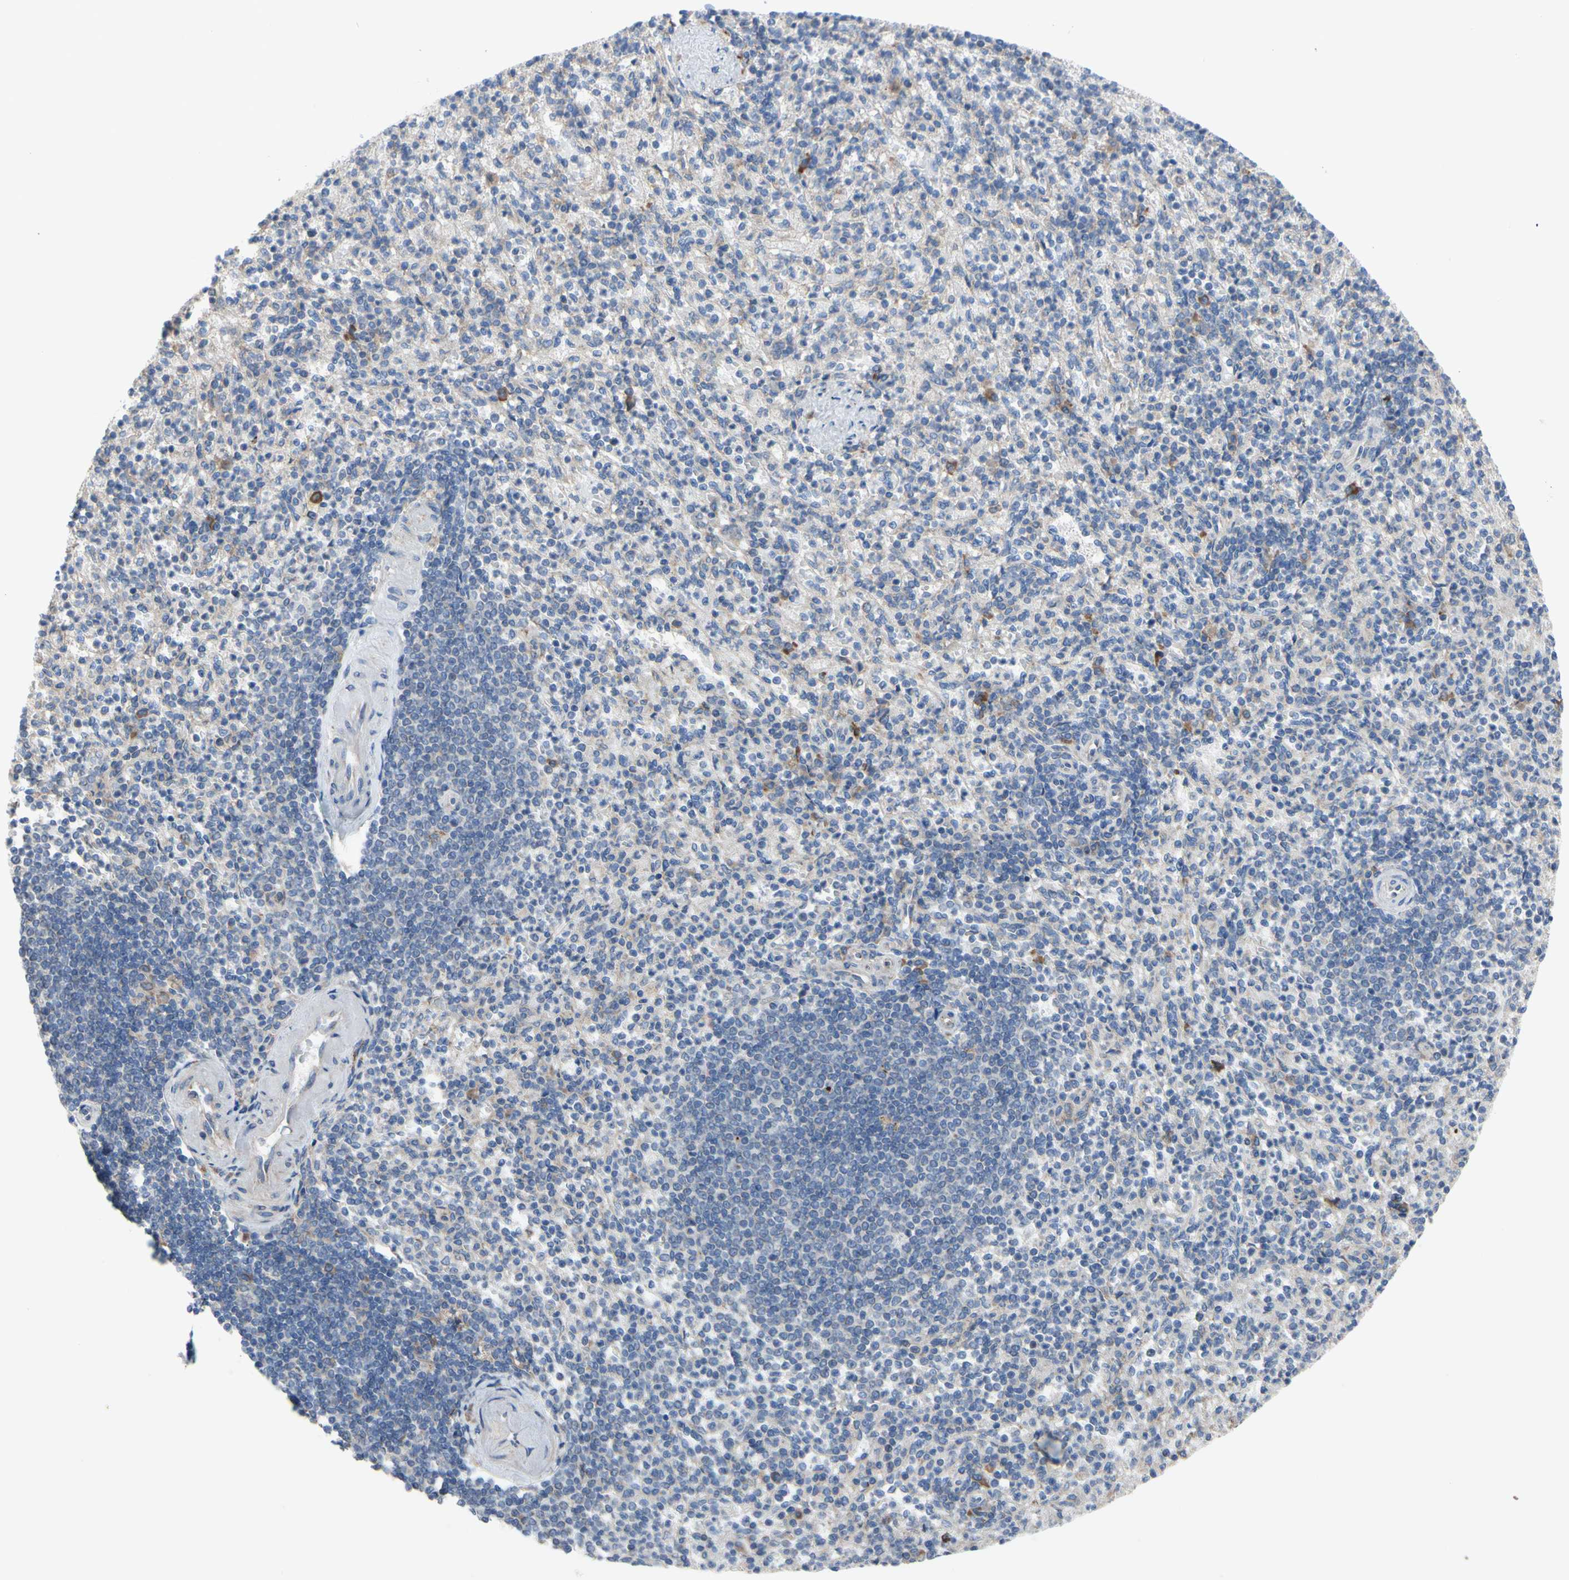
{"staining": {"intensity": "weak", "quantity": "<25%", "location": "cytoplasmic/membranous"}, "tissue": "spleen", "cell_type": "Cells in red pulp", "image_type": "normal", "snomed": [{"axis": "morphology", "description": "Normal tissue, NOS"}, {"axis": "topography", "description": "Spleen"}], "caption": "Histopathology image shows no significant protein staining in cells in red pulp of unremarkable spleen. (DAB (3,3'-diaminobenzidine) immunohistochemistry (IHC), high magnification).", "gene": "TTC14", "patient": {"sex": "female", "age": 74}}